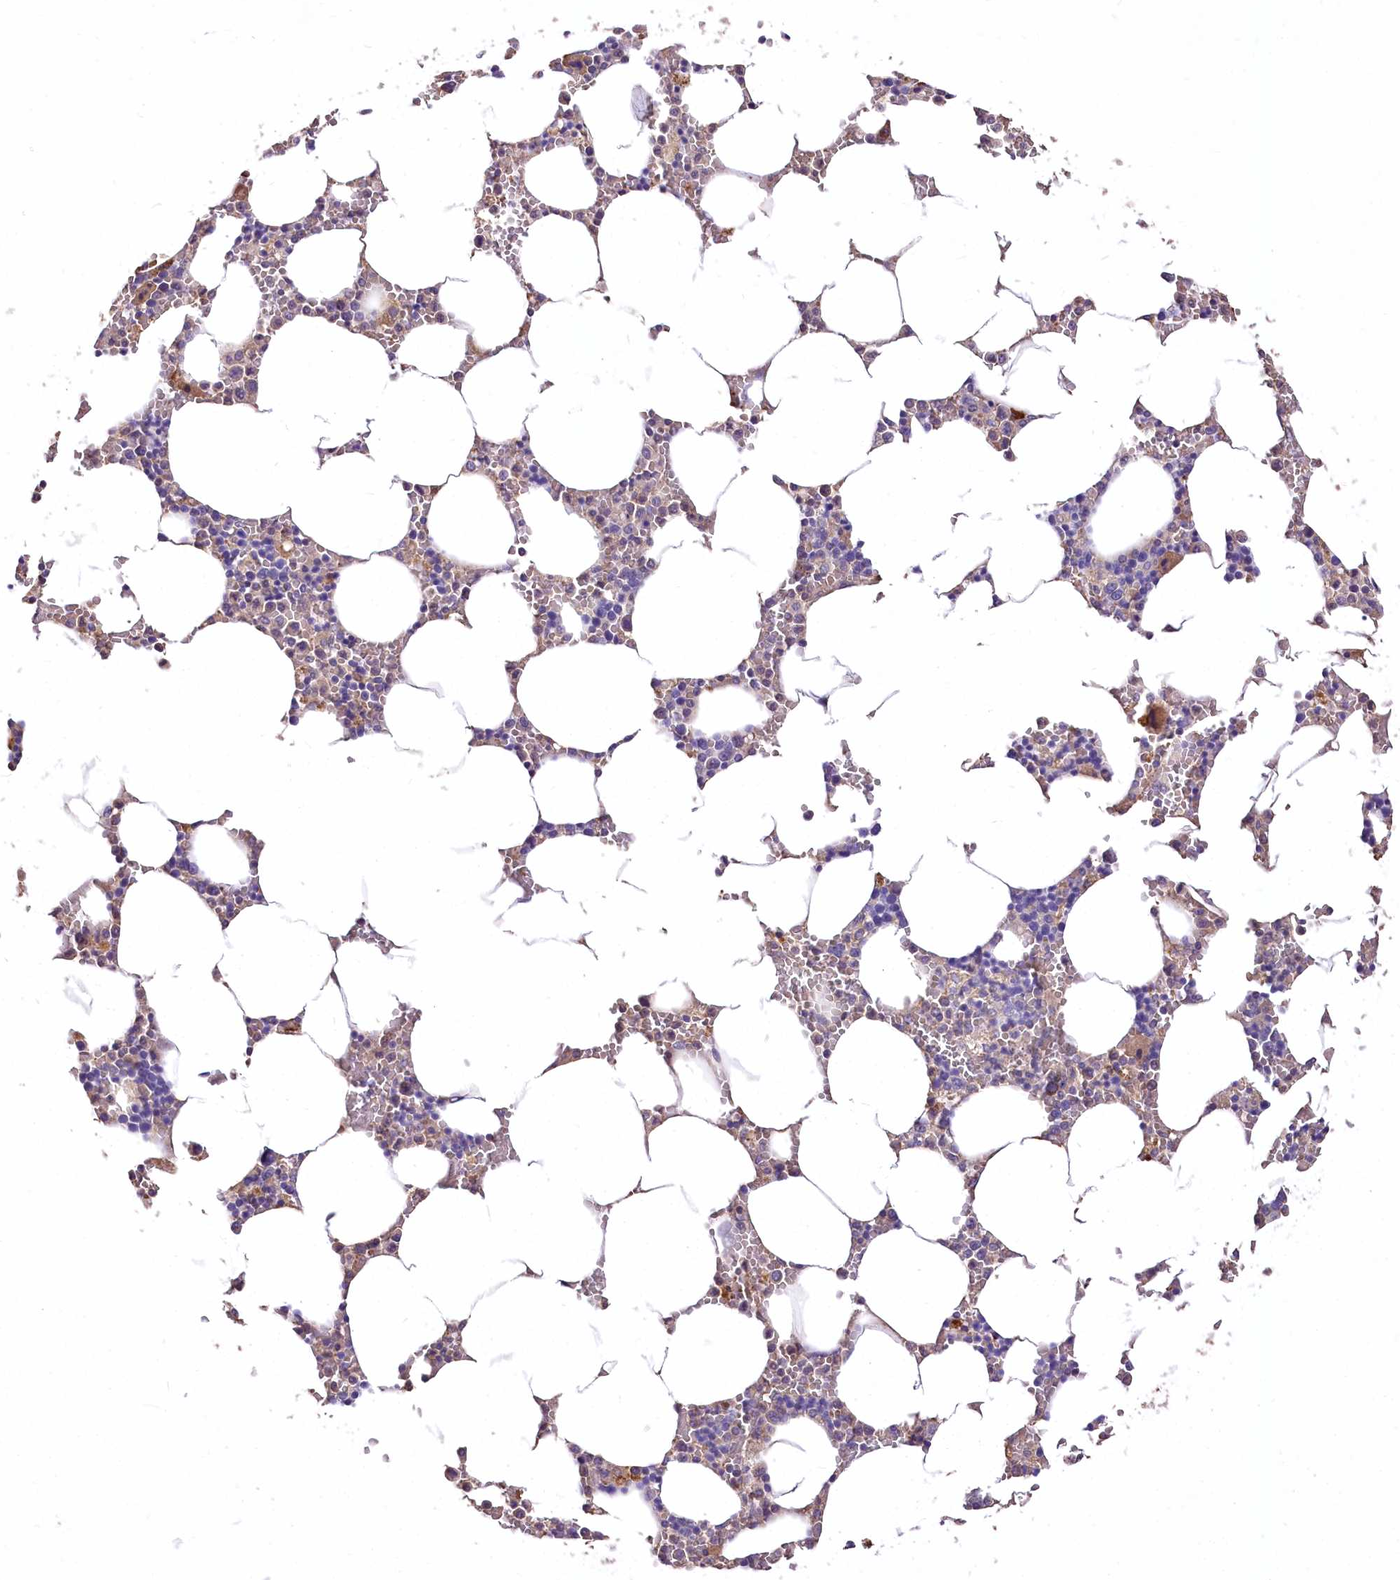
{"staining": {"intensity": "weak", "quantity": "<25%", "location": "cytoplasmic/membranous"}, "tissue": "bone marrow", "cell_type": "Hematopoietic cells", "image_type": "normal", "snomed": [{"axis": "morphology", "description": "Normal tissue, NOS"}, {"axis": "topography", "description": "Bone marrow"}], "caption": "Hematopoietic cells show no significant protein positivity in unremarkable bone marrow. (Immunohistochemistry, brightfield microscopy, high magnification).", "gene": "PCYOX1L", "patient": {"sex": "male", "age": 70}}